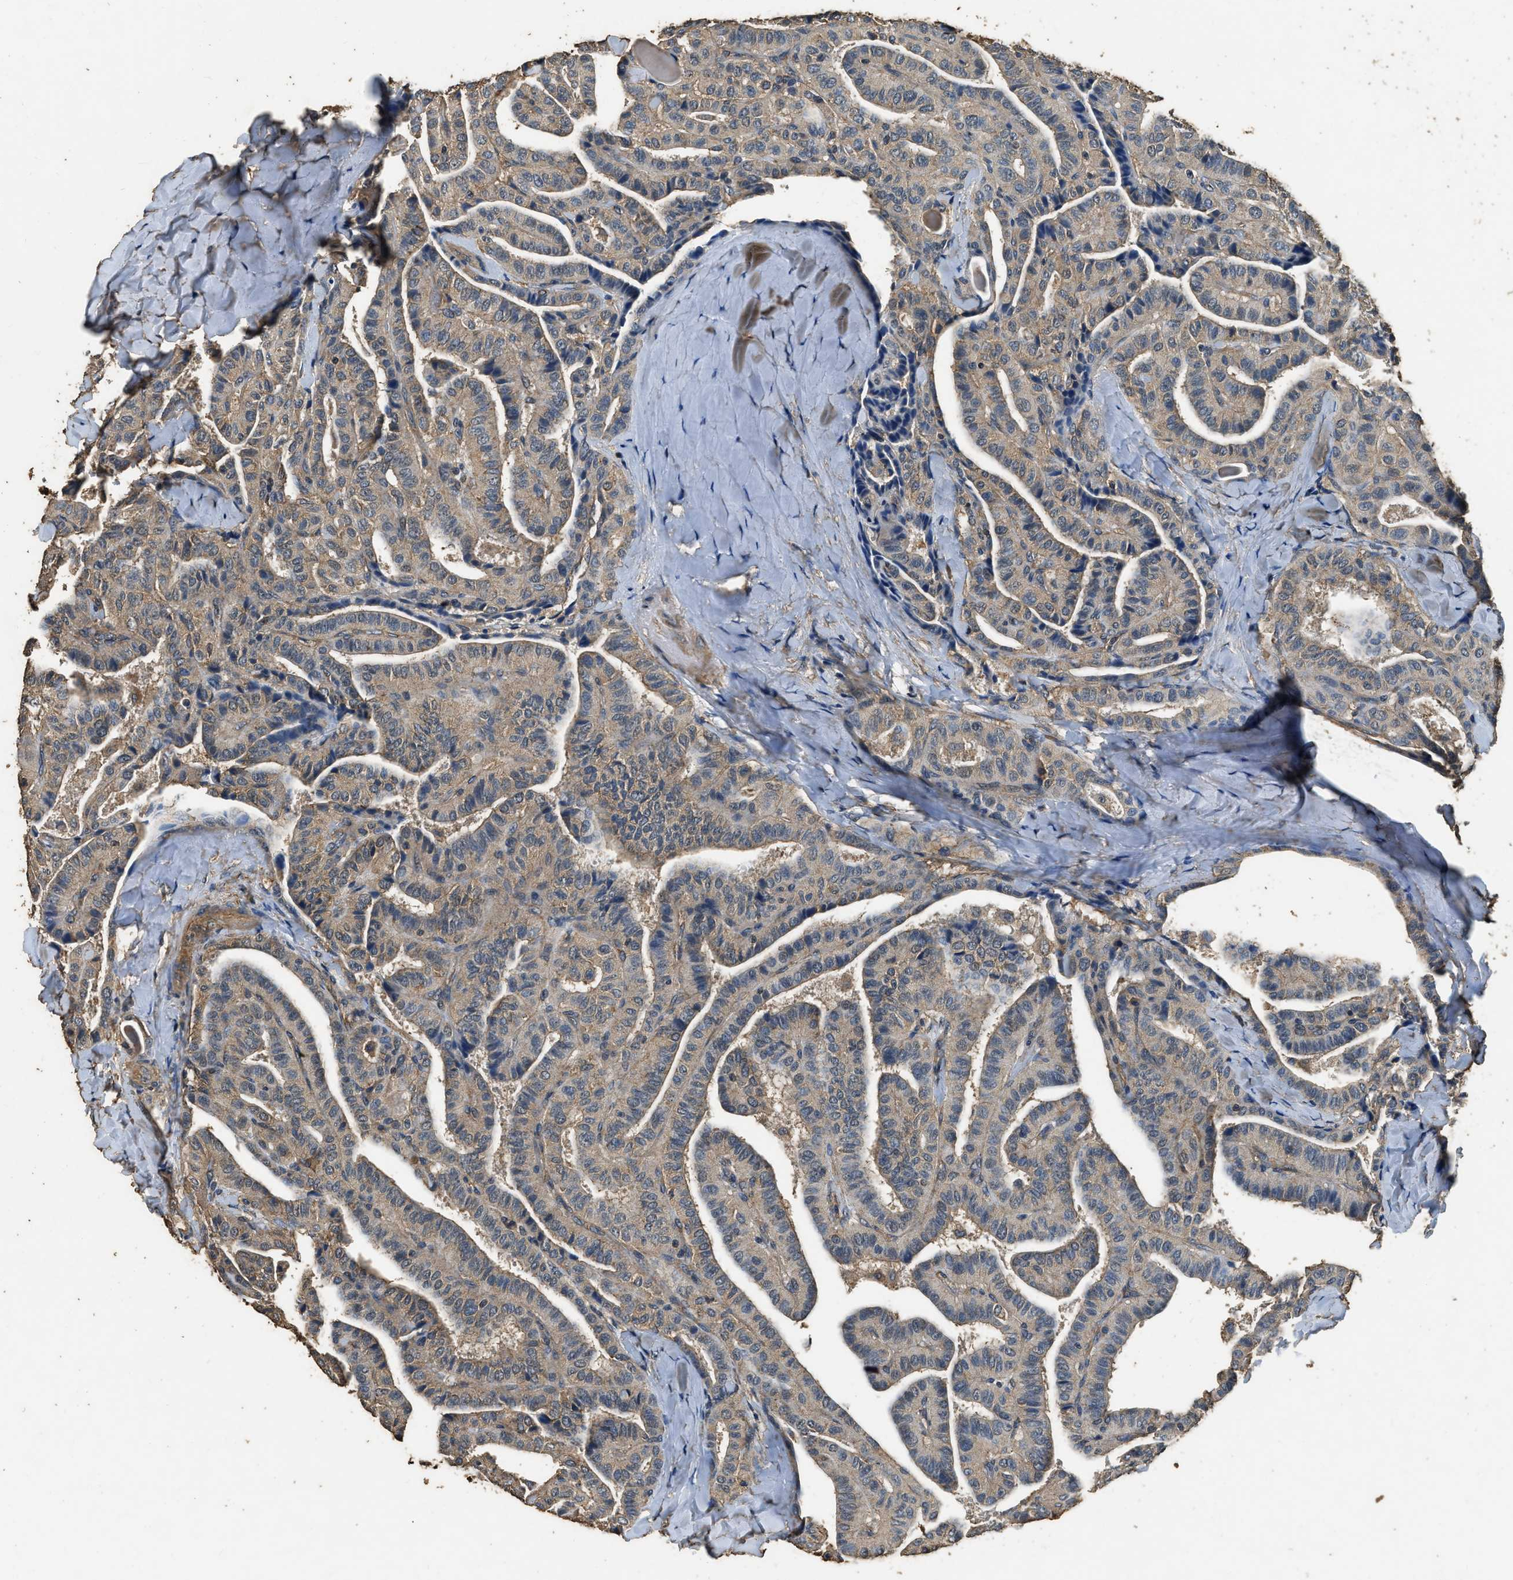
{"staining": {"intensity": "weak", "quantity": "25%-75%", "location": "cytoplasmic/membranous"}, "tissue": "thyroid cancer", "cell_type": "Tumor cells", "image_type": "cancer", "snomed": [{"axis": "morphology", "description": "Papillary adenocarcinoma, NOS"}, {"axis": "topography", "description": "Thyroid gland"}], "caption": "An immunohistochemistry photomicrograph of tumor tissue is shown. Protein staining in brown labels weak cytoplasmic/membranous positivity in thyroid cancer (papillary adenocarcinoma) within tumor cells.", "gene": "MIB1", "patient": {"sex": "male", "age": 77}}